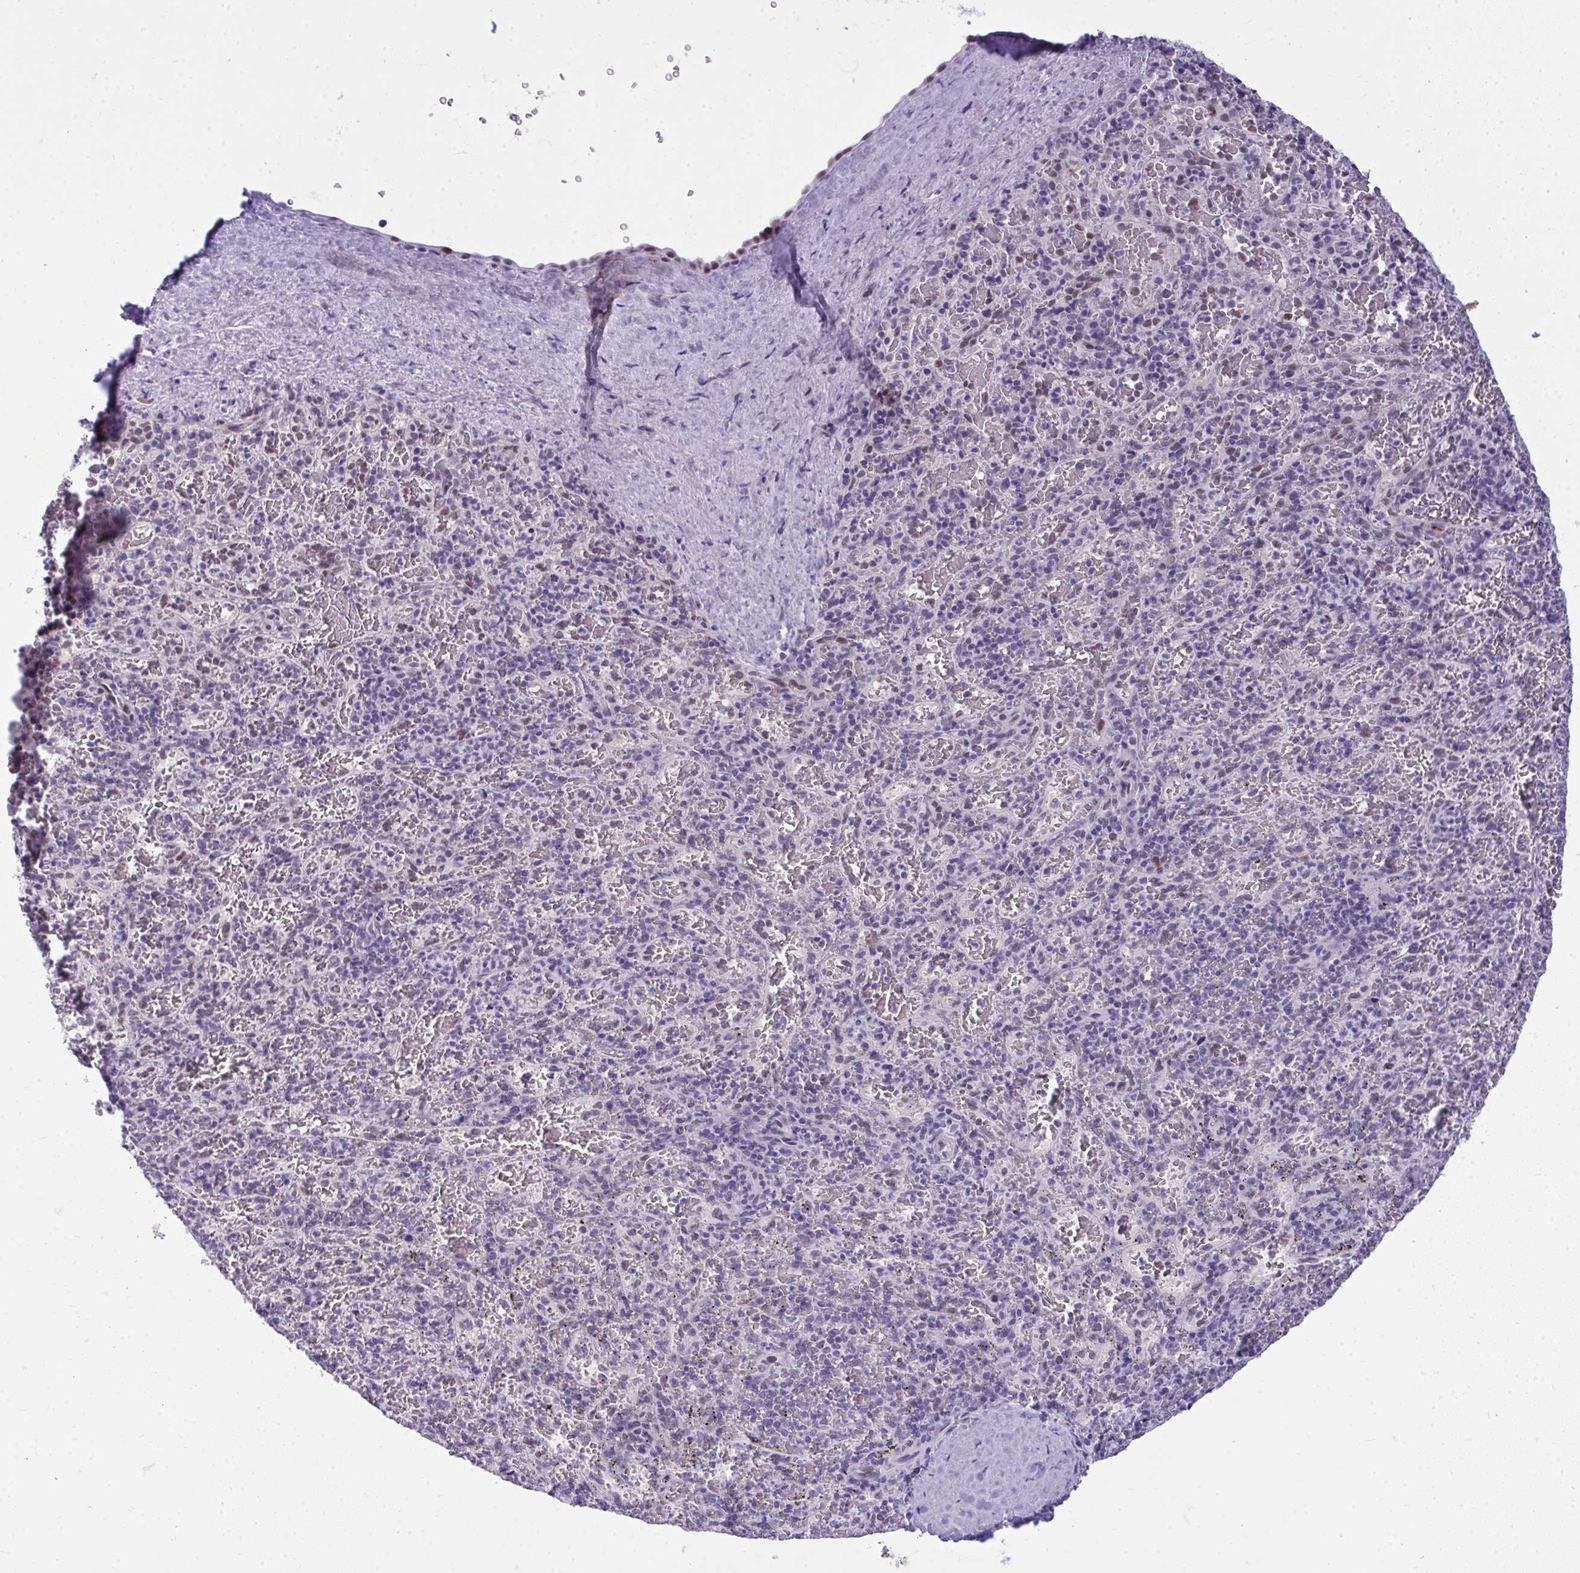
{"staining": {"intensity": "negative", "quantity": "none", "location": "none"}, "tissue": "spleen", "cell_type": "Cells in red pulp", "image_type": "normal", "snomed": [{"axis": "morphology", "description": "Normal tissue, NOS"}, {"axis": "topography", "description": "Spleen"}], "caption": "Histopathology image shows no protein expression in cells in red pulp of normal spleen. (Stains: DAB immunohistochemistry (IHC) with hematoxylin counter stain, Microscopy: brightfield microscopy at high magnification).", "gene": "TEAD4", "patient": {"sex": "male", "age": 57}}